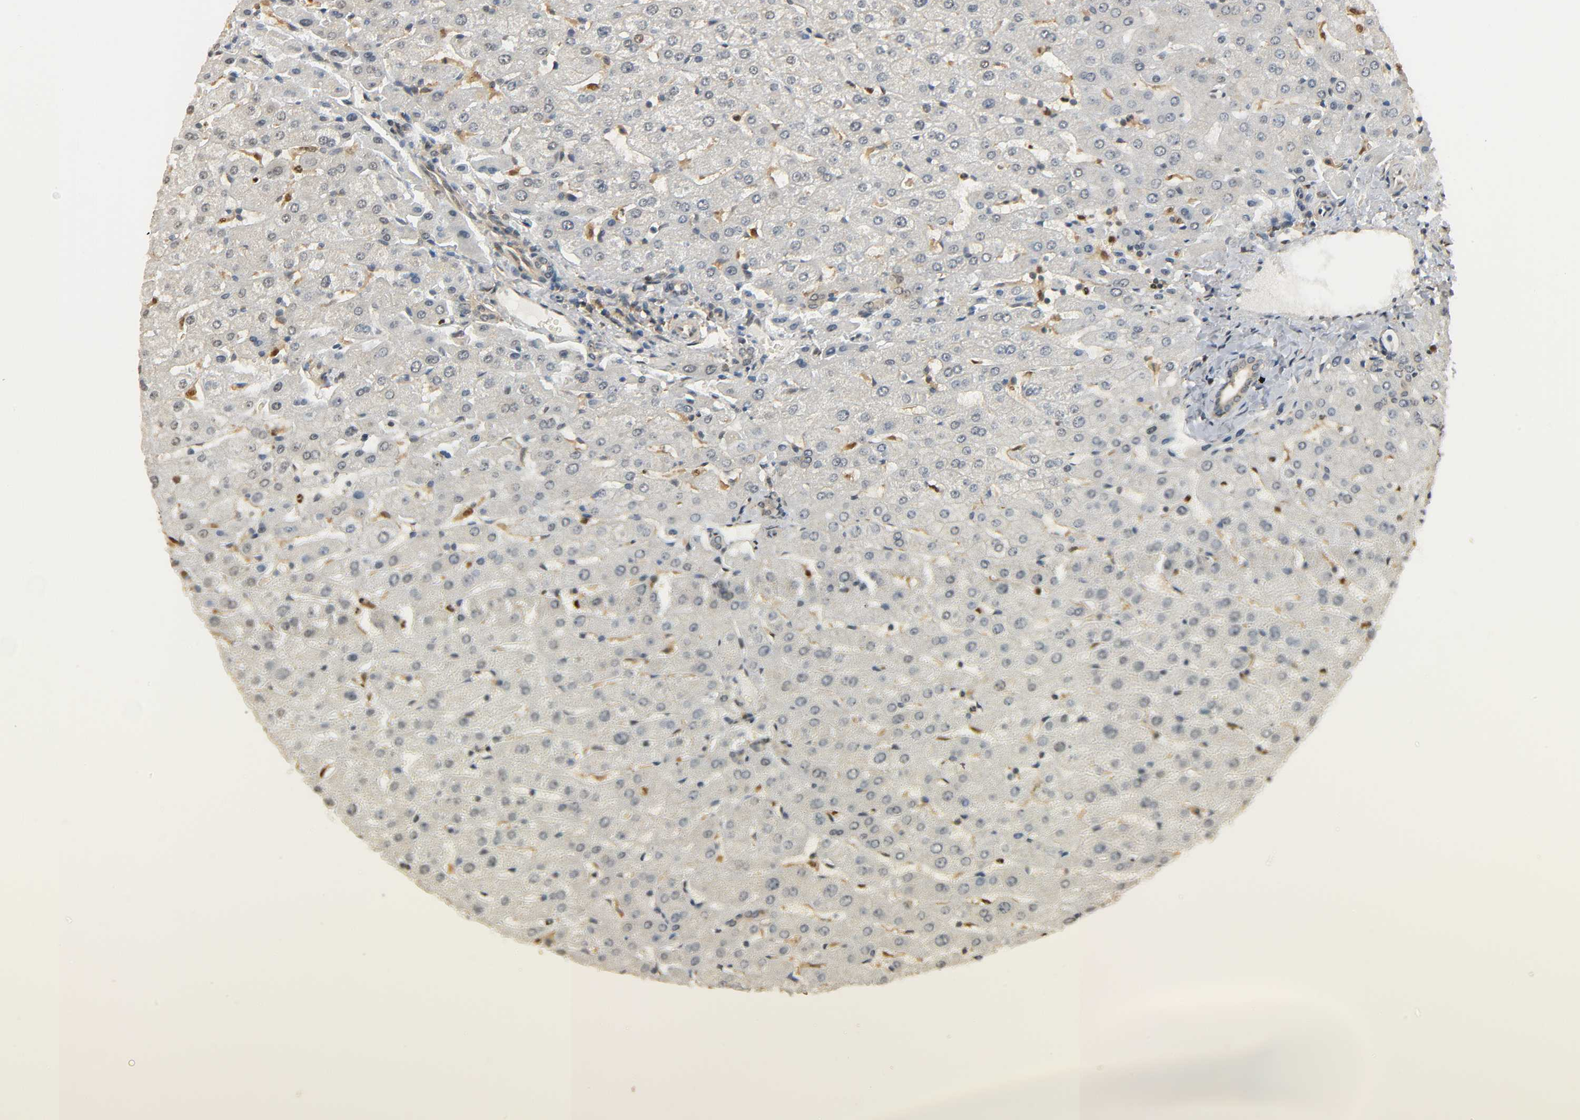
{"staining": {"intensity": "weak", "quantity": ">75%", "location": "cytoplasmic/membranous"}, "tissue": "liver", "cell_type": "Cholangiocytes", "image_type": "normal", "snomed": [{"axis": "morphology", "description": "Normal tissue, NOS"}, {"axis": "morphology", "description": "Fibrosis, NOS"}, {"axis": "topography", "description": "Liver"}], "caption": "A histopathology image of liver stained for a protein shows weak cytoplasmic/membranous brown staining in cholangiocytes.", "gene": "ZFPM2", "patient": {"sex": "female", "age": 29}}